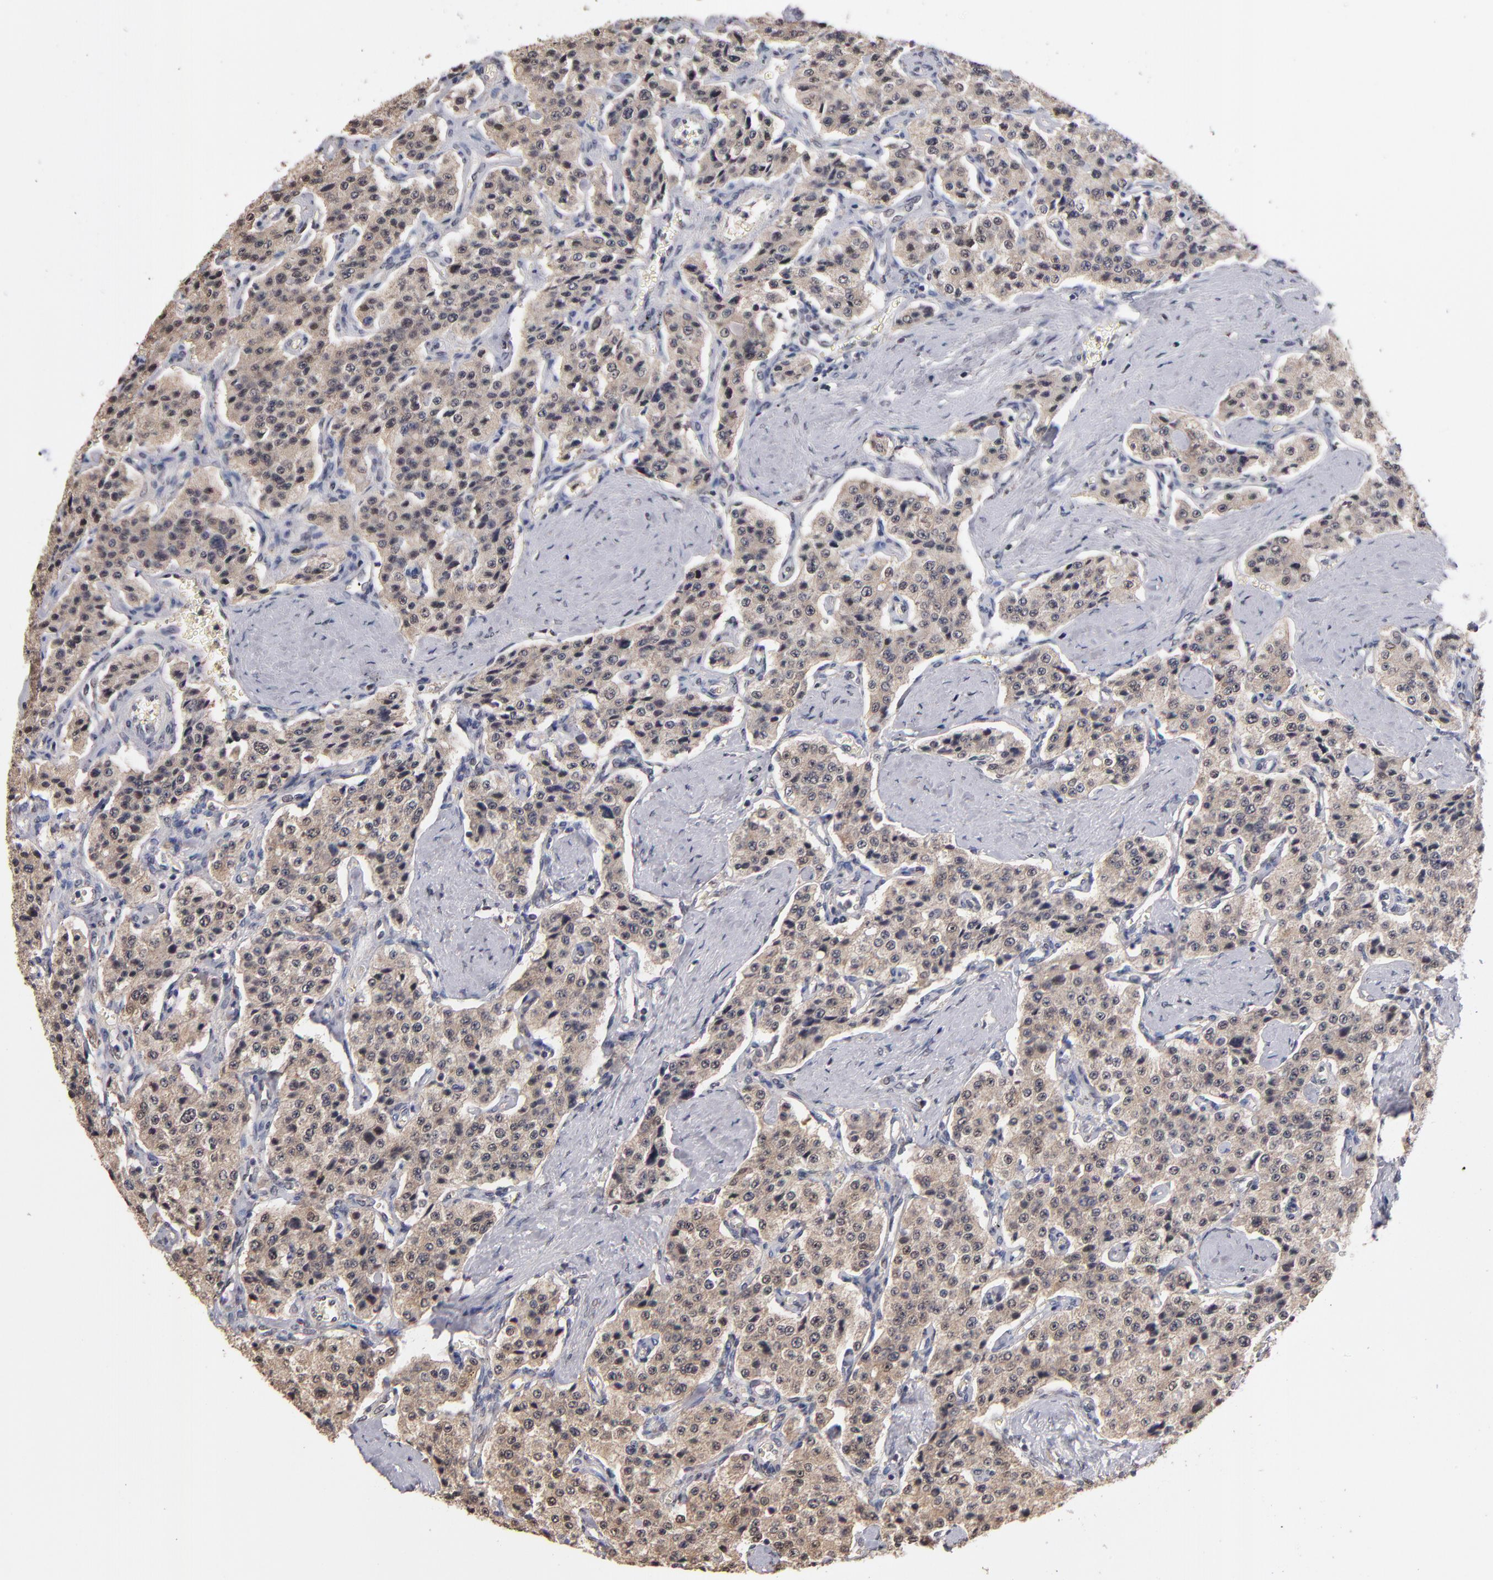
{"staining": {"intensity": "weak", "quantity": "25%-75%", "location": "cytoplasmic/membranous"}, "tissue": "carcinoid", "cell_type": "Tumor cells", "image_type": "cancer", "snomed": [{"axis": "morphology", "description": "Carcinoid, malignant, NOS"}, {"axis": "topography", "description": "Small intestine"}], "caption": "Immunohistochemical staining of carcinoid reveals low levels of weak cytoplasmic/membranous protein staining in about 25%-75% of tumor cells.", "gene": "PSMD10", "patient": {"sex": "male", "age": 52}}